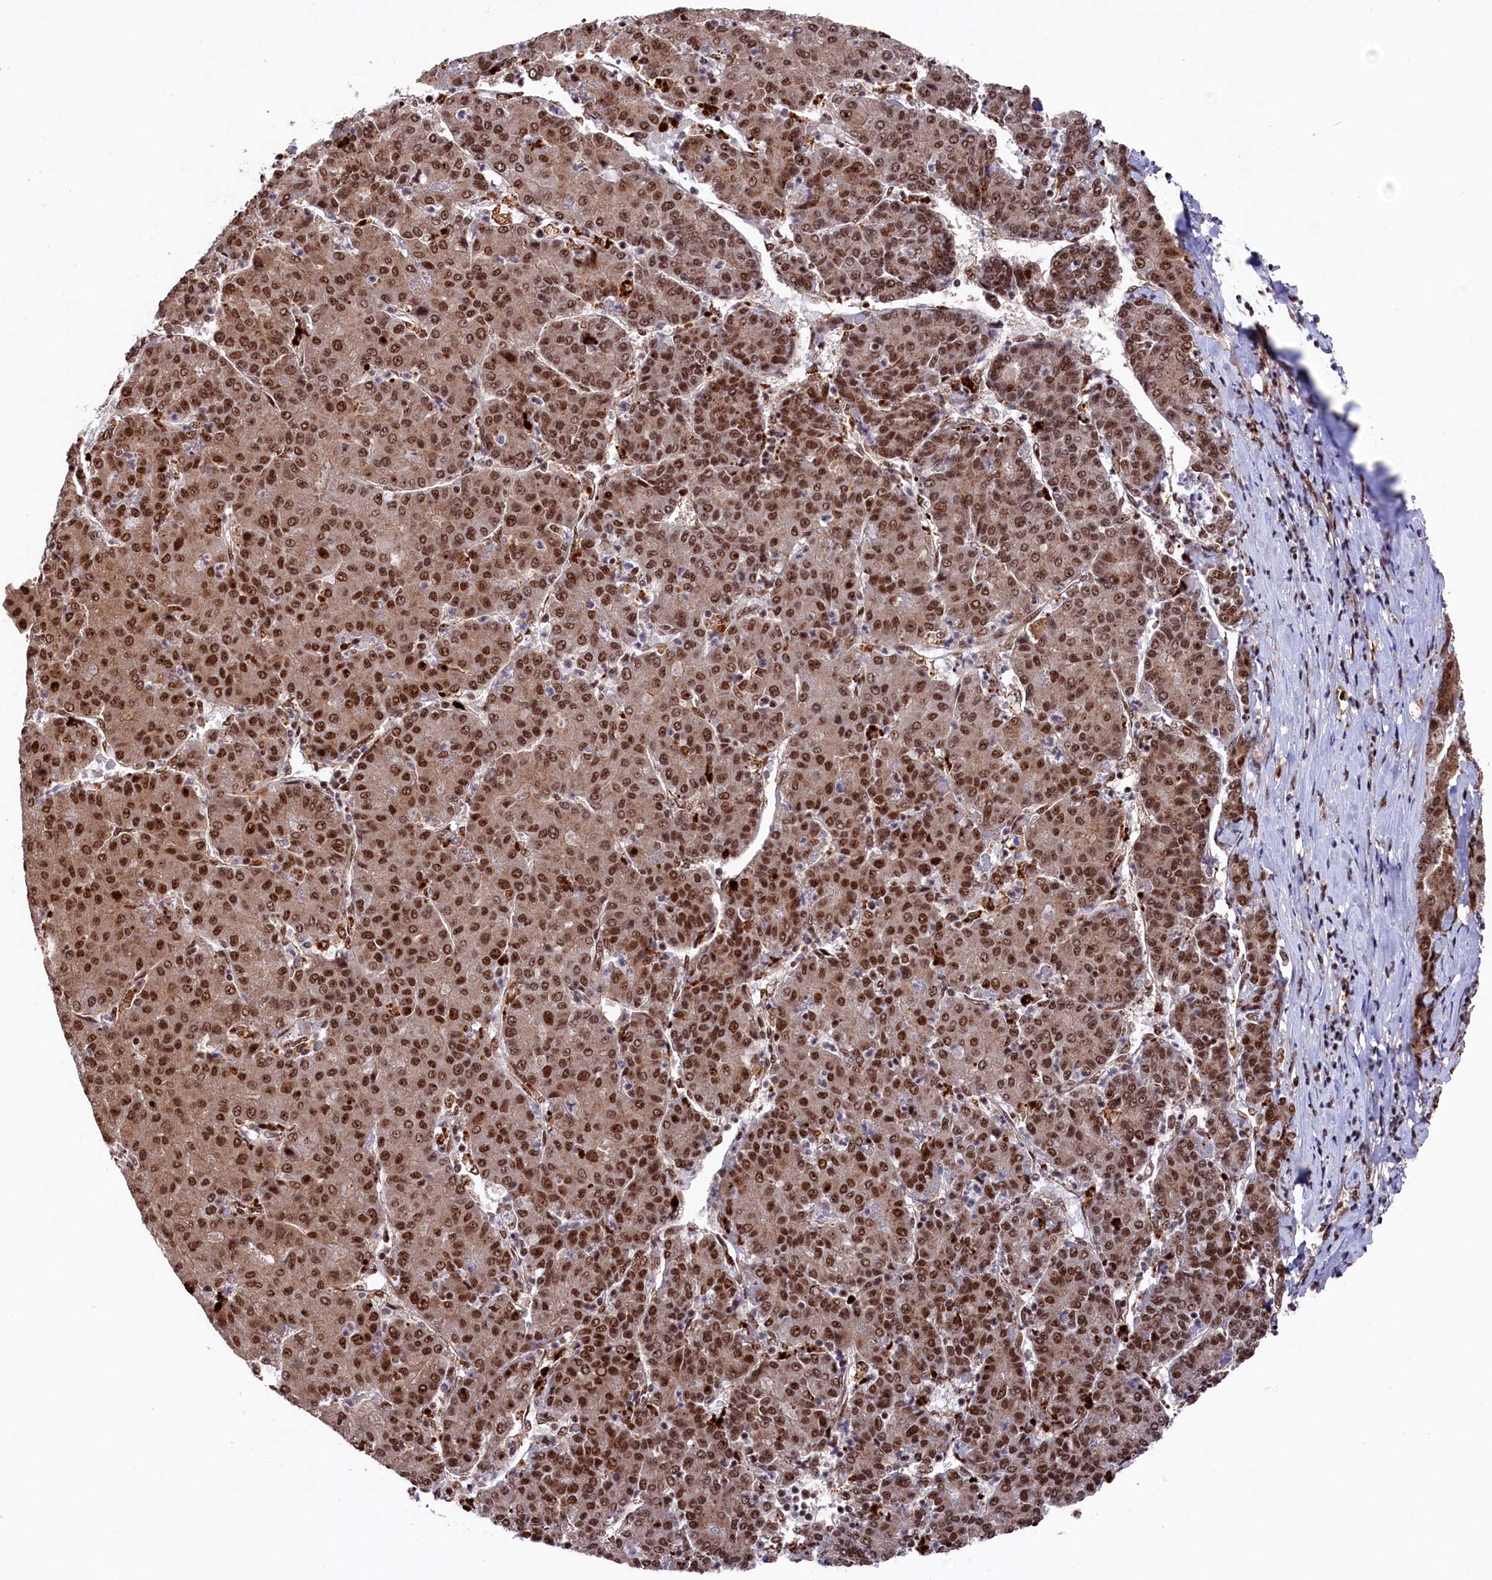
{"staining": {"intensity": "strong", "quantity": ">75%", "location": "nuclear"}, "tissue": "liver cancer", "cell_type": "Tumor cells", "image_type": "cancer", "snomed": [{"axis": "morphology", "description": "Carcinoma, Hepatocellular, NOS"}, {"axis": "topography", "description": "Liver"}], "caption": "Immunohistochemistry (IHC) photomicrograph of neoplastic tissue: human liver cancer (hepatocellular carcinoma) stained using immunohistochemistry (IHC) reveals high levels of strong protein expression localized specifically in the nuclear of tumor cells, appearing as a nuclear brown color.", "gene": "PRPF31", "patient": {"sex": "male", "age": 65}}